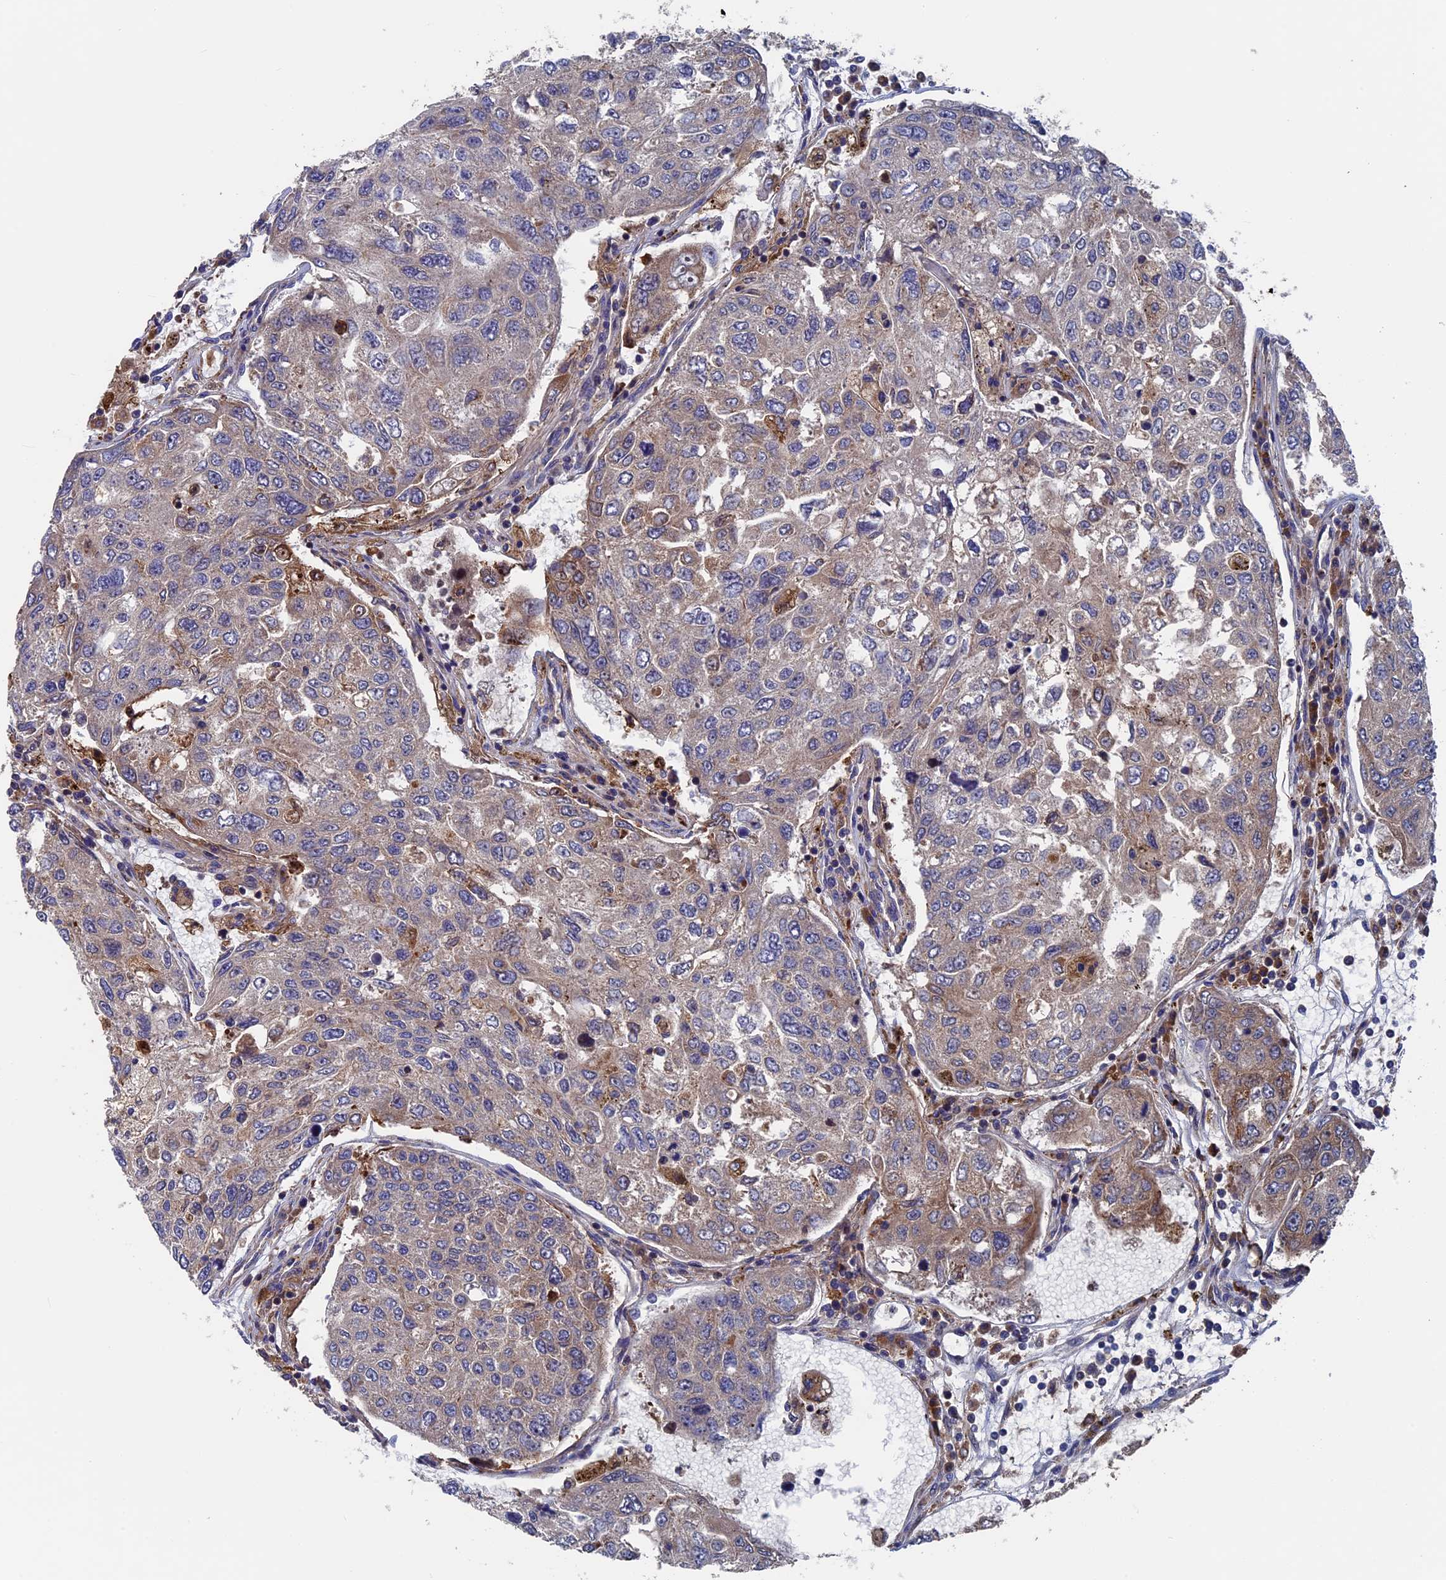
{"staining": {"intensity": "moderate", "quantity": "25%-75%", "location": "cytoplasmic/membranous"}, "tissue": "urothelial cancer", "cell_type": "Tumor cells", "image_type": "cancer", "snomed": [{"axis": "morphology", "description": "Urothelial carcinoma, High grade"}, {"axis": "topography", "description": "Lymph node"}, {"axis": "topography", "description": "Urinary bladder"}], "caption": "Urothelial cancer tissue reveals moderate cytoplasmic/membranous positivity in approximately 25%-75% of tumor cells, visualized by immunohistochemistry.", "gene": "DNAJC3", "patient": {"sex": "male", "age": 51}}